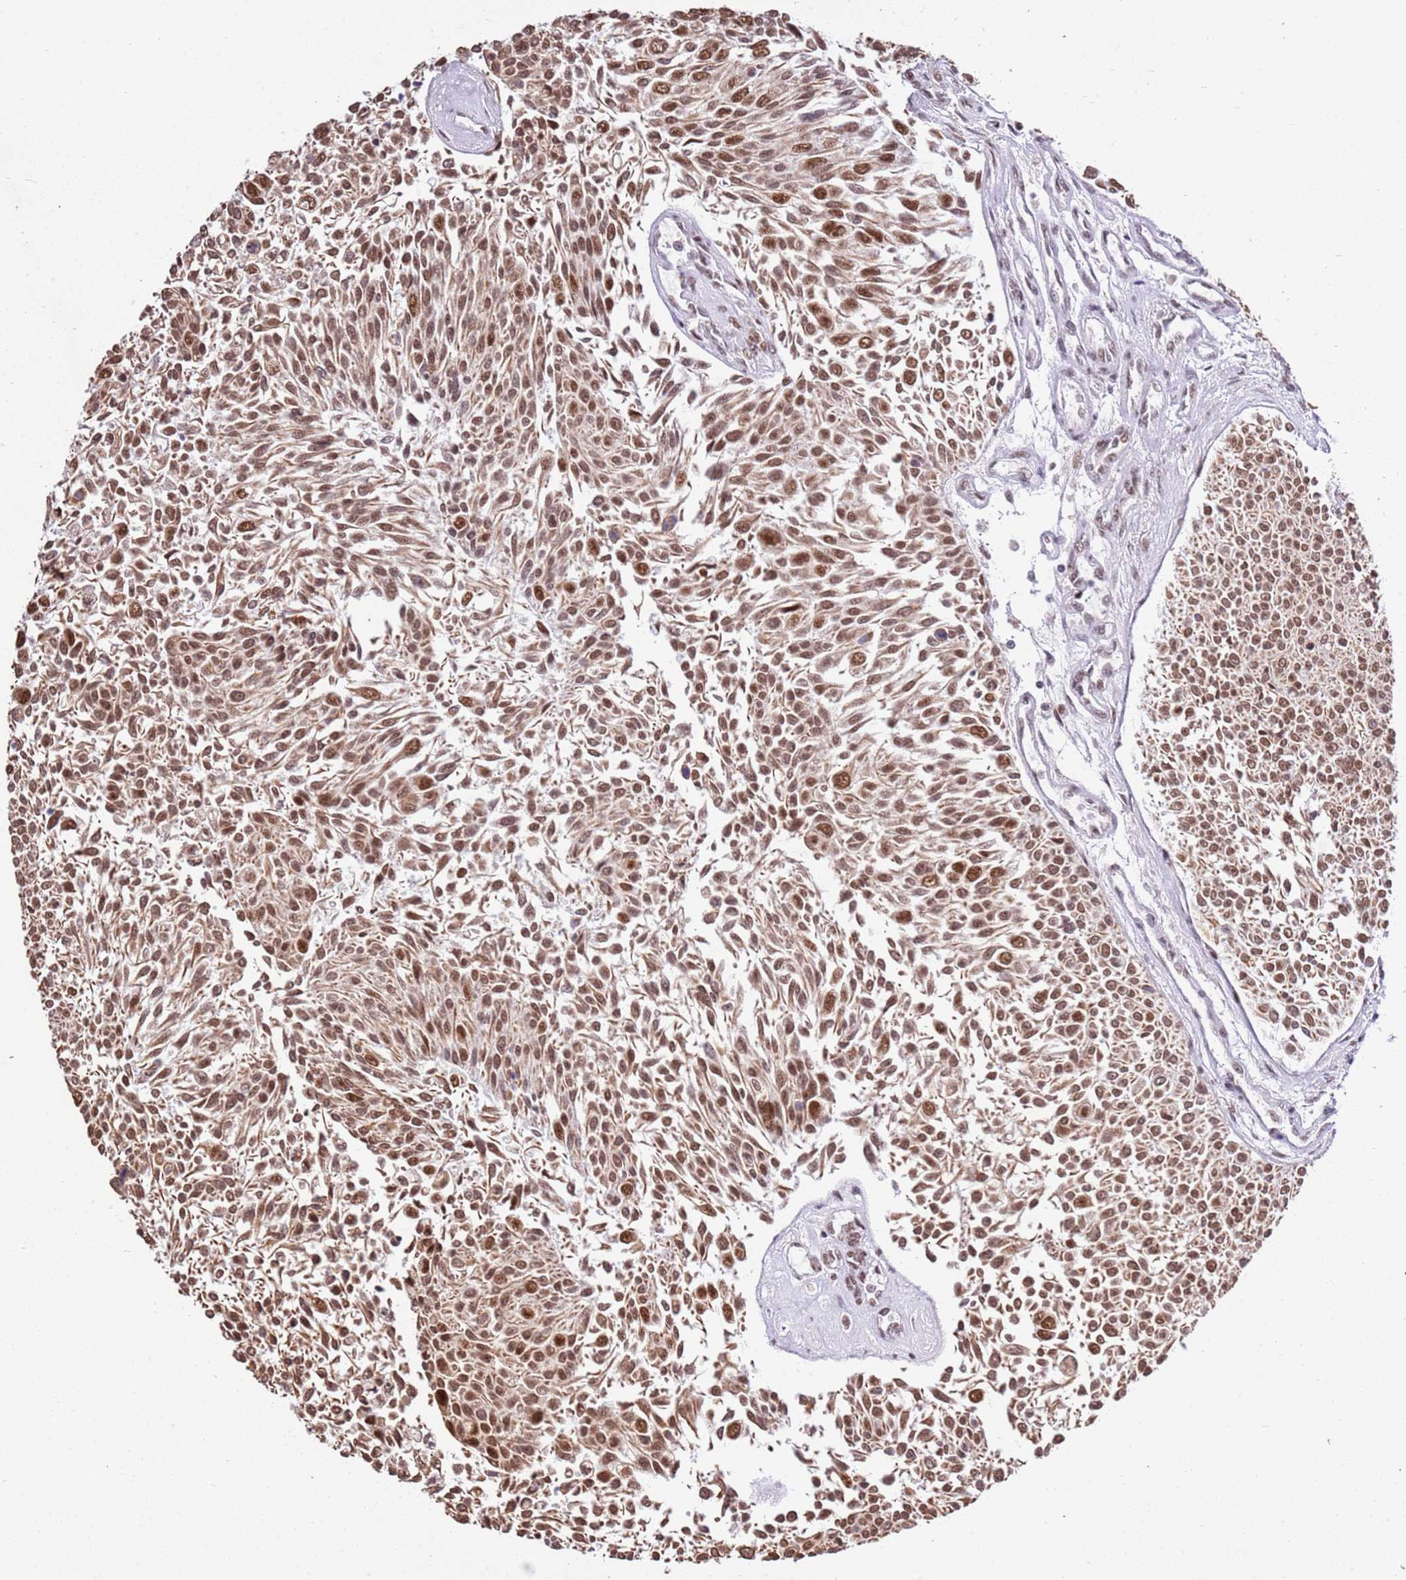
{"staining": {"intensity": "moderate", "quantity": ">75%", "location": "cytoplasmic/membranous,nuclear"}, "tissue": "urothelial cancer", "cell_type": "Tumor cells", "image_type": "cancer", "snomed": [{"axis": "morphology", "description": "Urothelial carcinoma, NOS"}, {"axis": "topography", "description": "Urinary bladder"}], "caption": "IHC staining of transitional cell carcinoma, which displays medium levels of moderate cytoplasmic/membranous and nuclear staining in about >75% of tumor cells indicating moderate cytoplasmic/membranous and nuclear protein positivity. The staining was performed using DAB (brown) for protein detection and nuclei were counterstained in hematoxylin (blue).", "gene": "AKAP8L", "patient": {"sex": "male", "age": 55}}